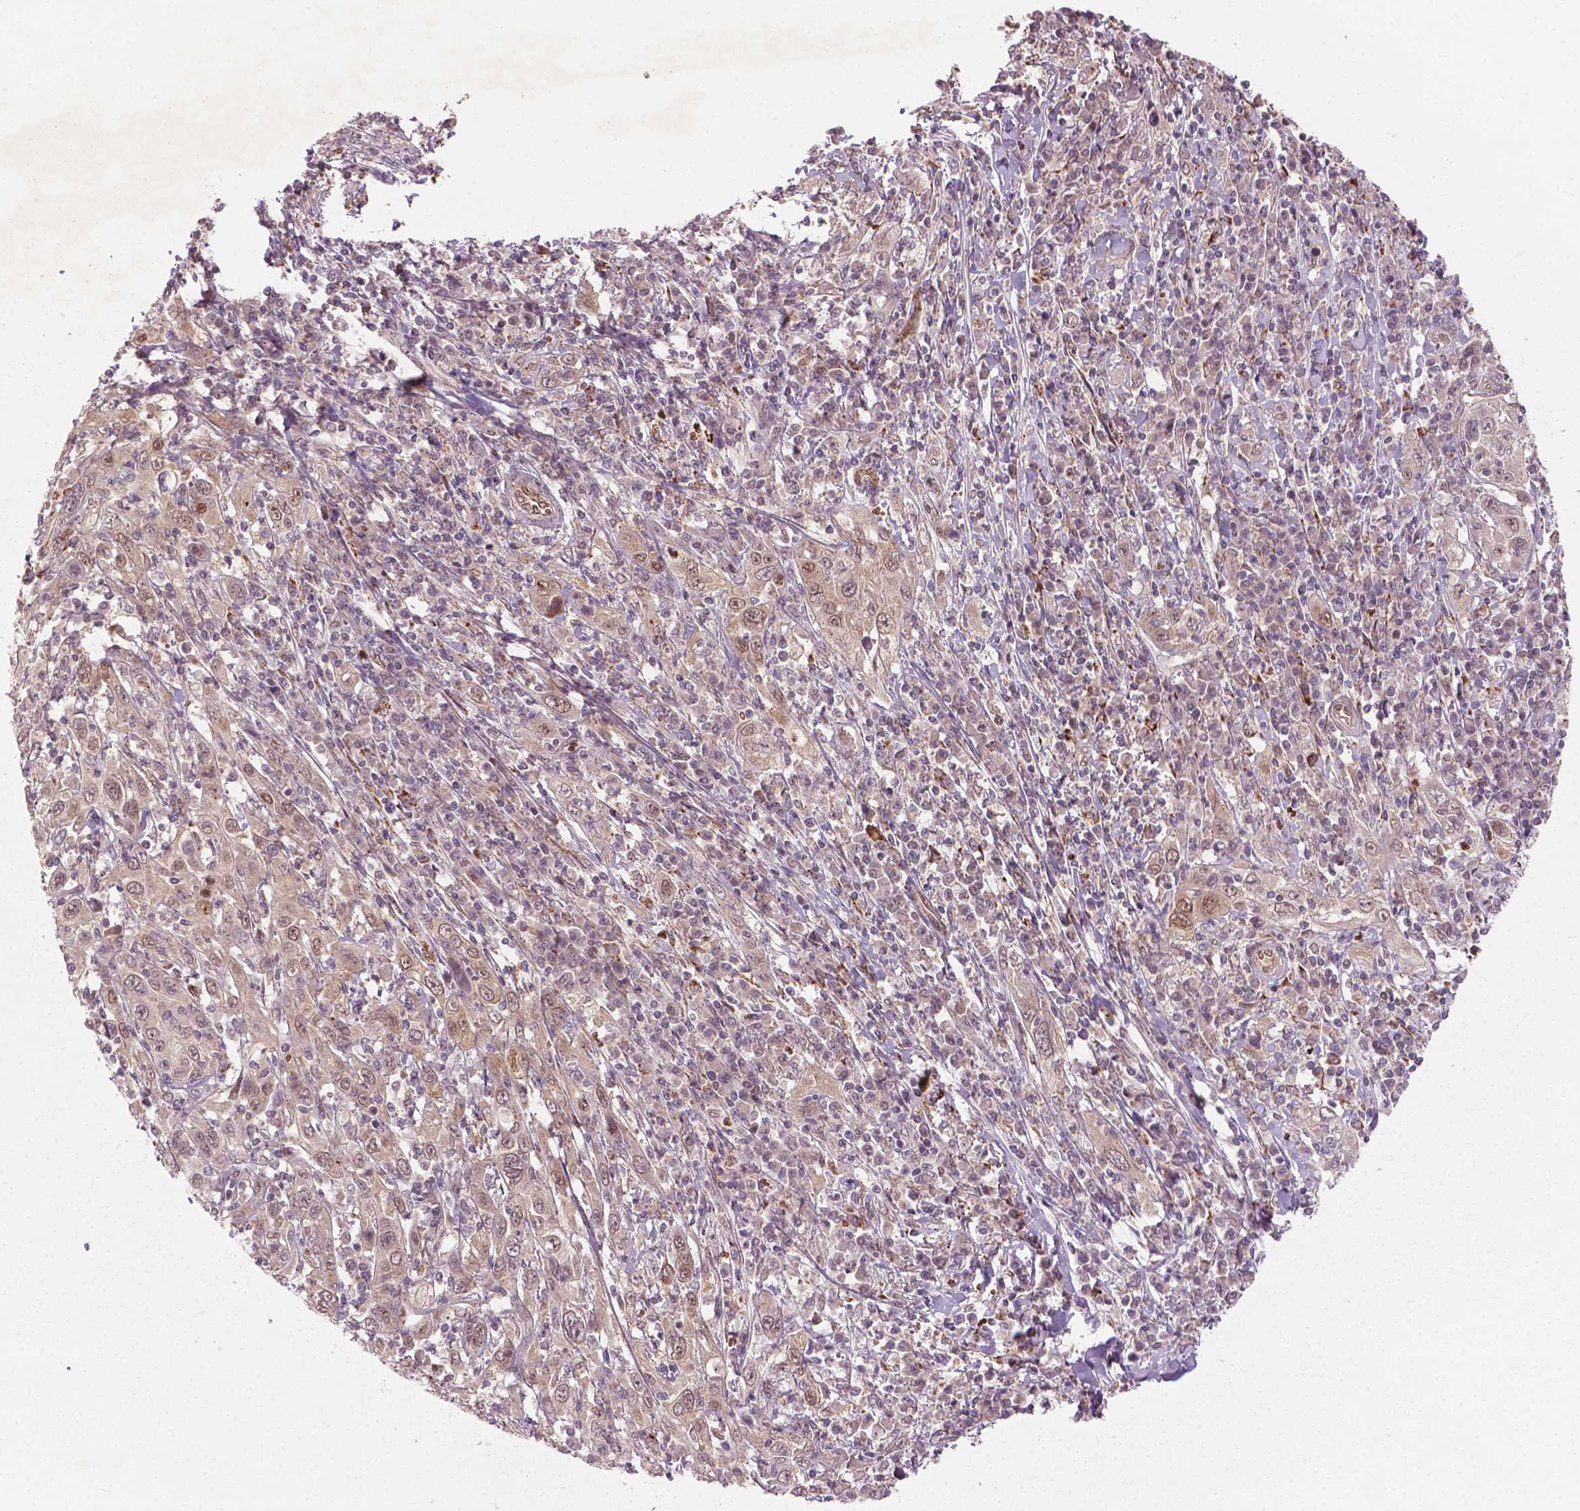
{"staining": {"intensity": "weak", "quantity": ">75%", "location": "cytoplasmic/membranous,nuclear"}, "tissue": "cervical cancer", "cell_type": "Tumor cells", "image_type": "cancer", "snomed": [{"axis": "morphology", "description": "Squamous cell carcinoma, NOS"}, {"axis": "topography", "description": "Cervix"}], "caption": "Cervical squamous cell carcinoma stained with IHC displays weak cytoplasmic/membranous and nuclear expression in approximately >75% of tumor cells. (IHC, brightfield microscopy, high magnification).", "gene": "NFAT5", "patient": {"sex": "female", "age": 46}}